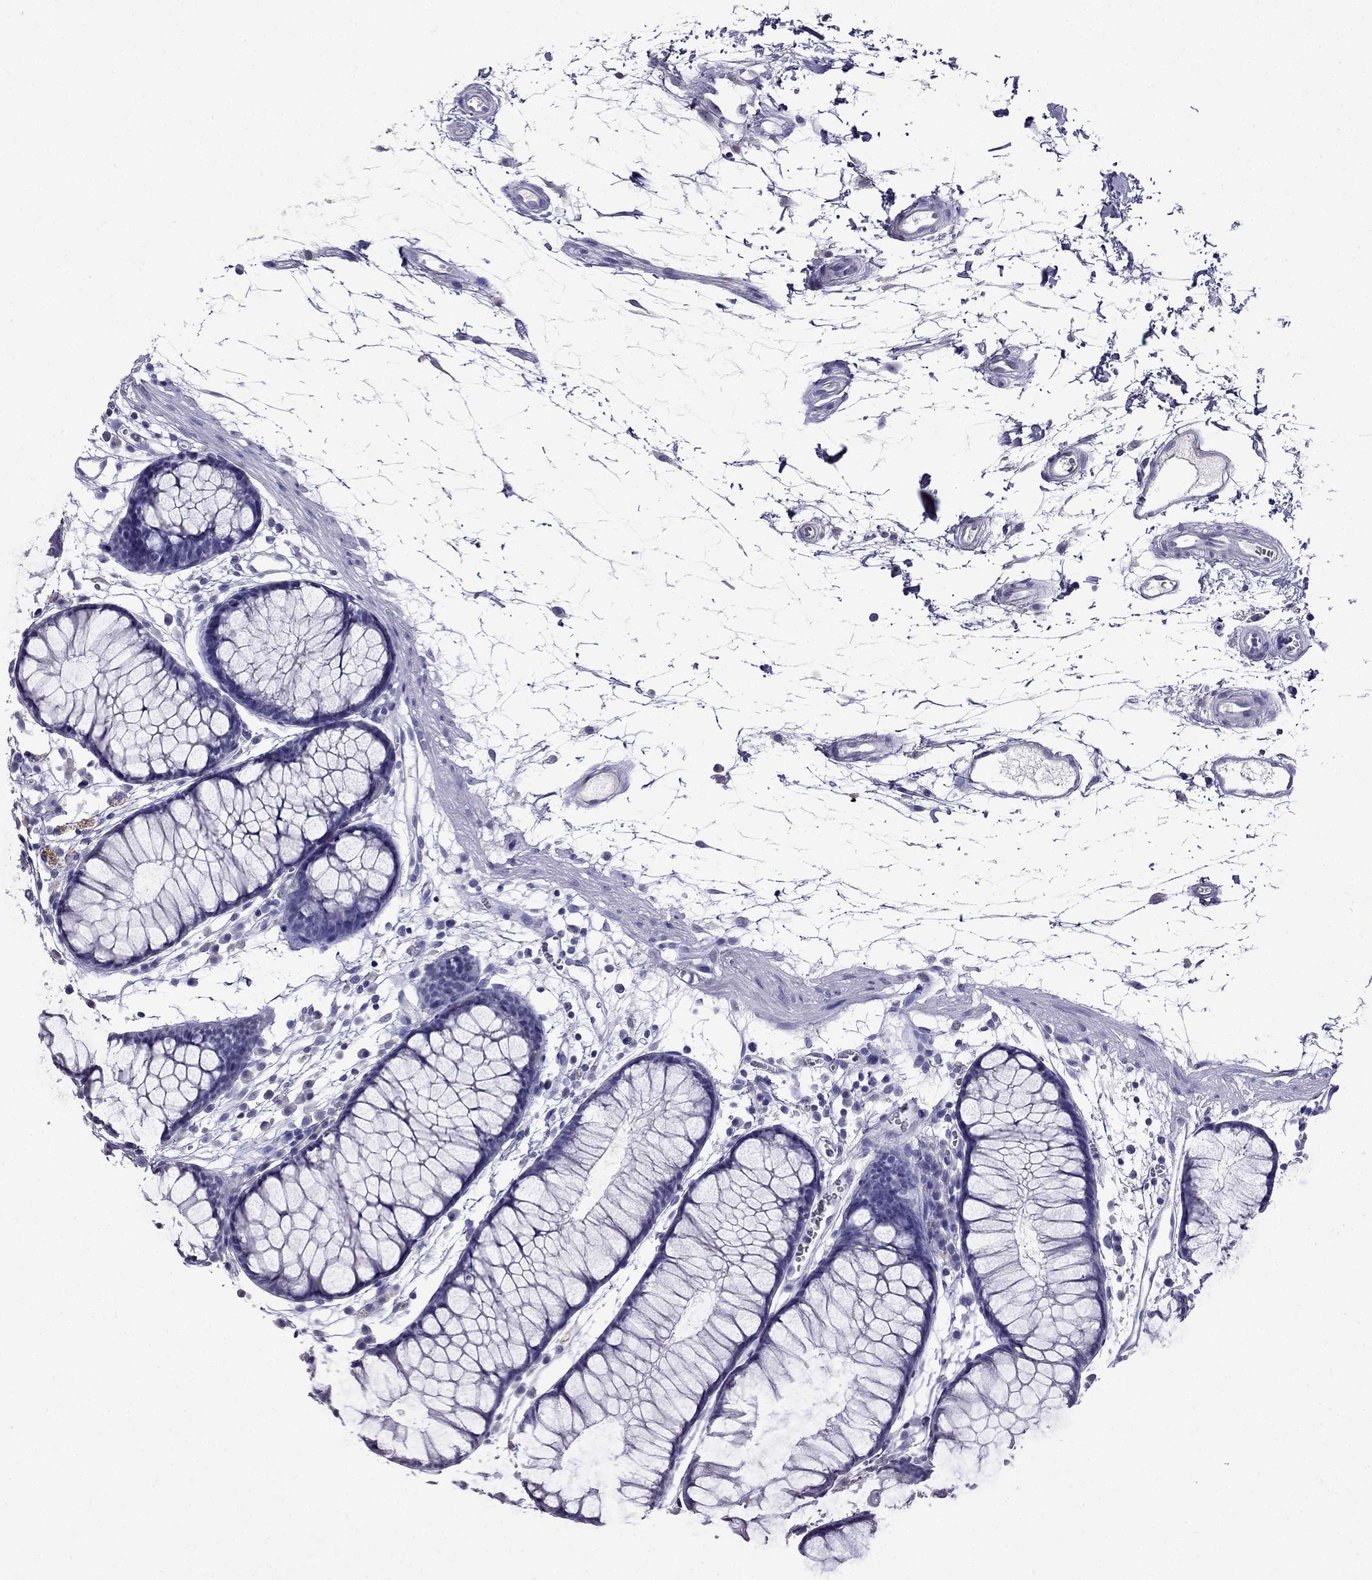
{"staining": {"intensity": "negative", "quantity": "none", "location": "none"}, "tissue": "colon", "cell_type": "Endothelial cells", "image_type": "normal", "snomed": [{"axis": "morphology", "description": "Normal tissue, NOS"}, {"axis": "morphology", "description": "Adenocarcinoma, NOS"}, {"axis": "topography", "description": "Colon"}], "caption": "The photomicrograph demonstrates no significant positivity in endothelial cells of colon.", "gene": "DNAH17", "patient": {"sex": "male", "age": 65}}